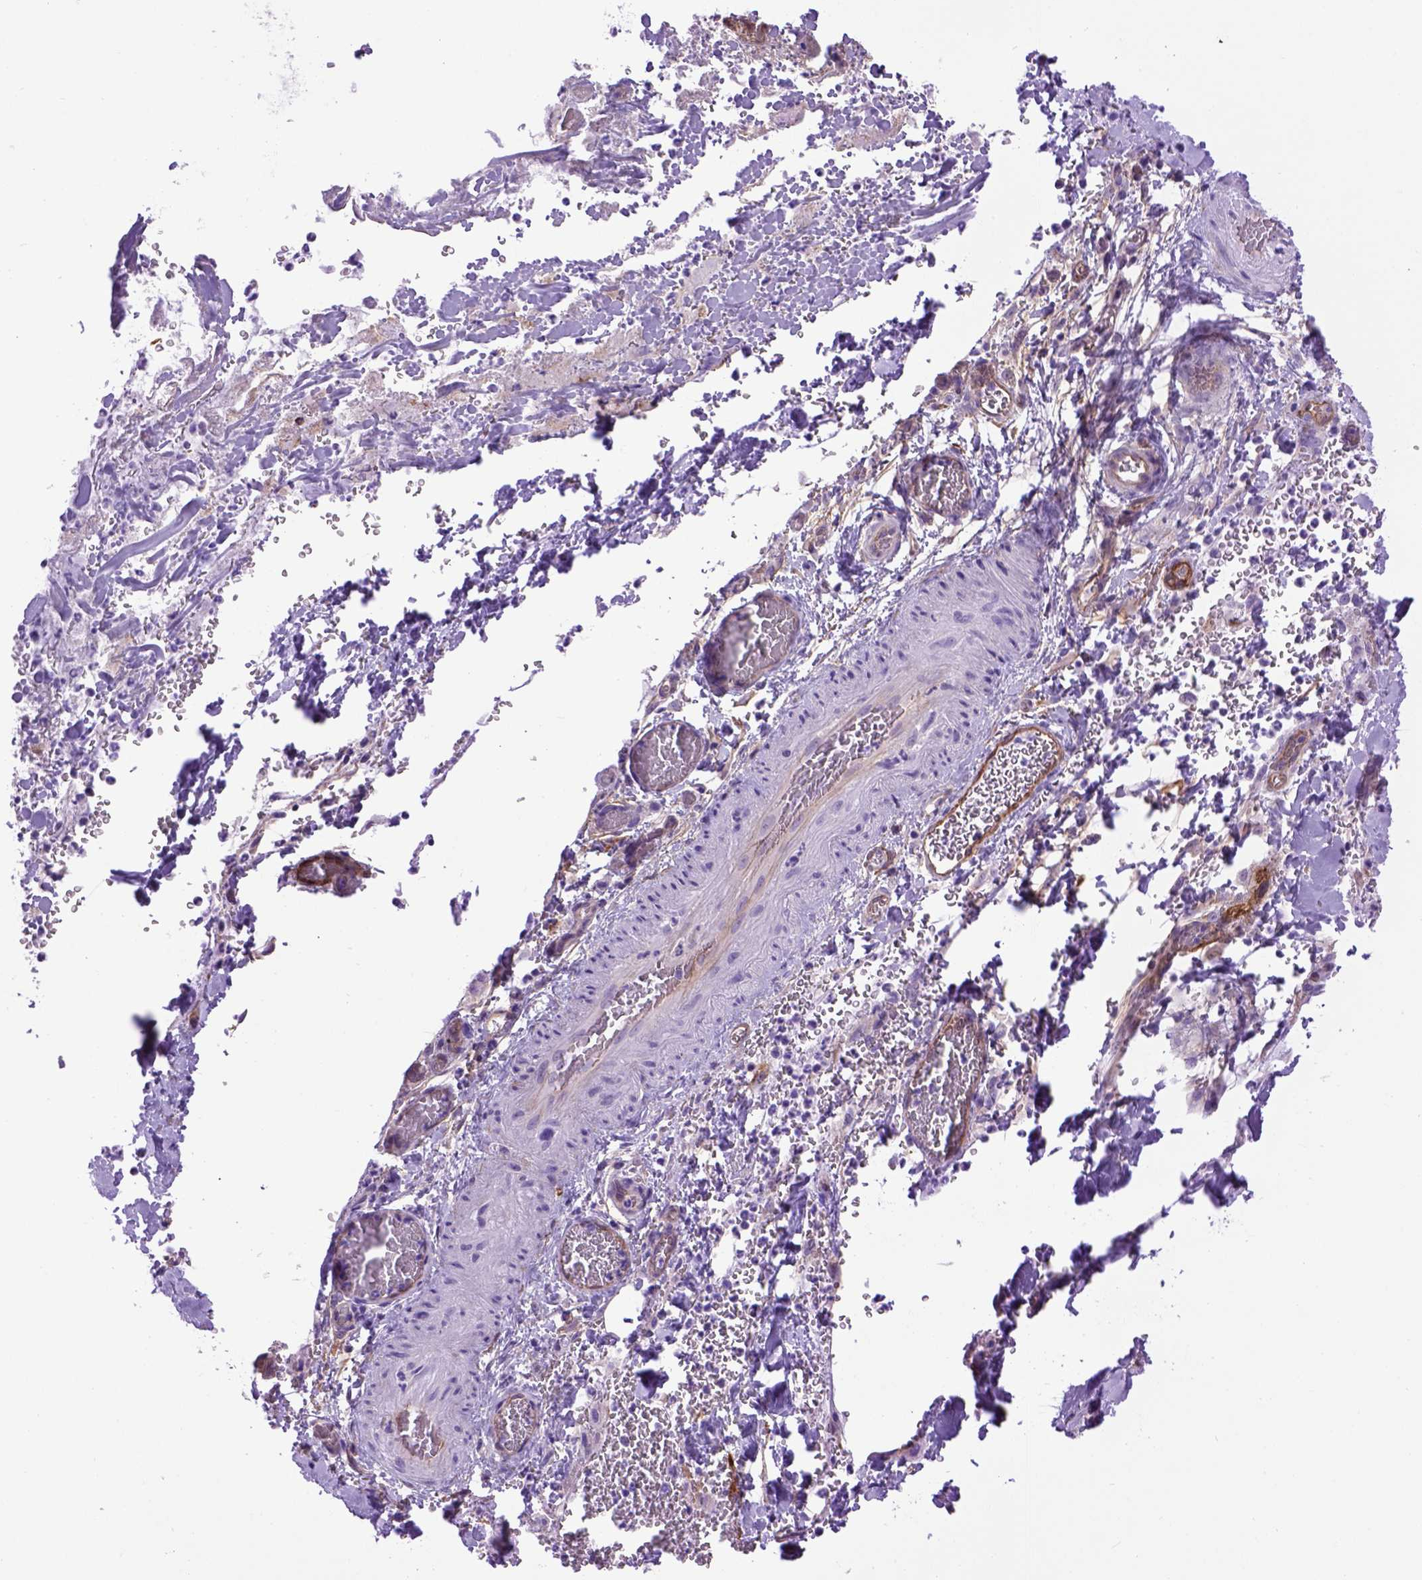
{"staining": {"intensity": "negative", "quantity": "none", "location": "none"}, "tissue": "stomach cancer", "cell_type": "Tumor cells", "image_type": "cancer", "snomed": [{"axis": "morphology", "description": "Normal tissue, NOS"}, {"axis": "morphology", "description": "Adenocarcinoma, NOS"}, {"axis": "topography", "description": "Esophagus"}, {"axis": "topography", "description": "Stomach, upper"}], "caption": "An IHC image of stomach cancer (adenocarcinoma) is shown. There is no staining in tumor cells of stomach cancer (adenocarcinoma).", "gene": "ENG", "patient": {"sex": "male", "age": 74}}